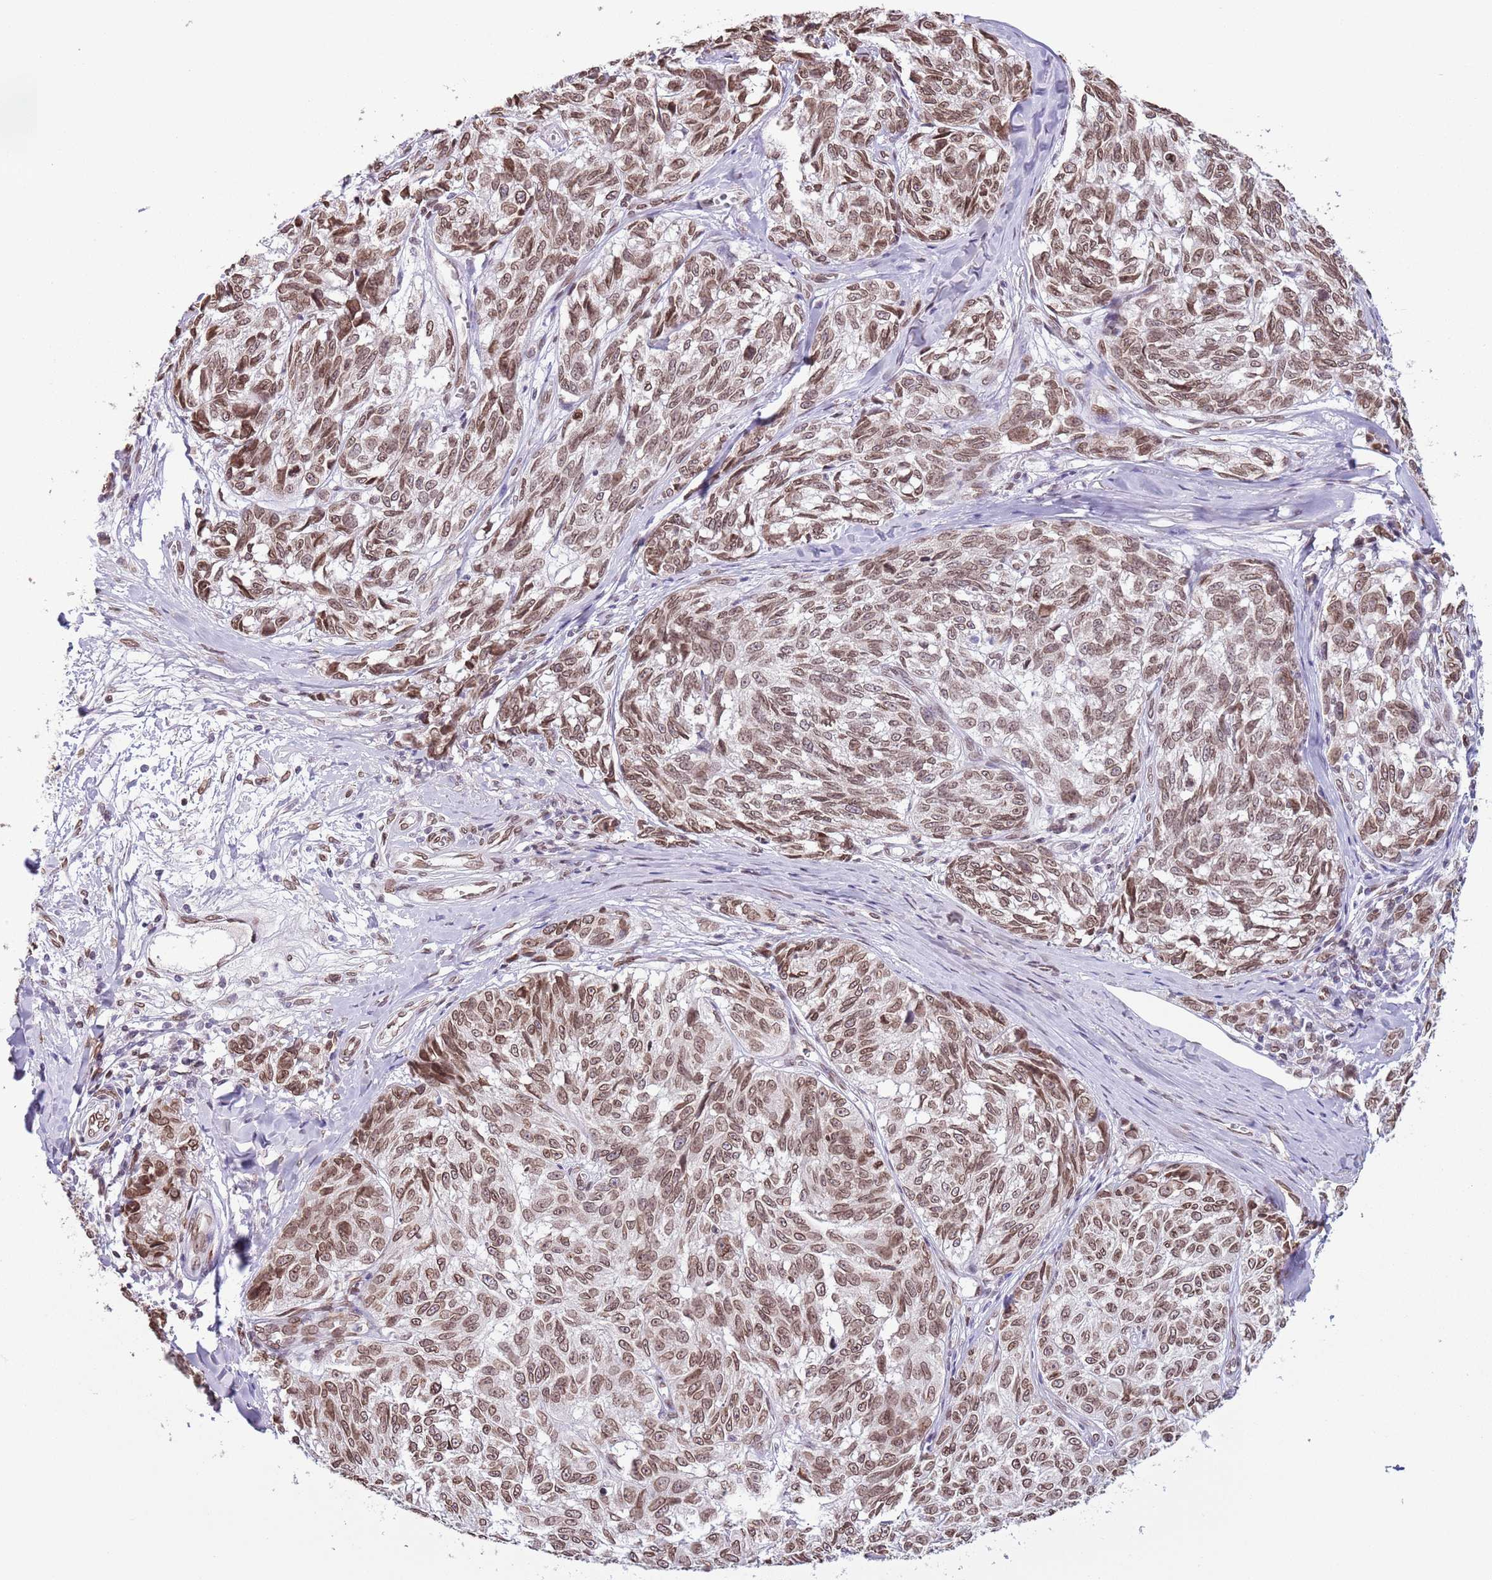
{"staining": {"intensity": "moderate", "quantity": ">75%", "location": "cytoplasmic/membranous,nuclear"}, "tissue": "melanoma", "cell_type": "Tumor cells", "image_type": "cancer", "snomed": [{"axis": "morphology", "description": "Normal tissue, NOS"}, {"axis": "morphology", "description": "Malignant melanoma, NOS"}, {"axis": "topography", "description": "Skin"}], "caption": "Immunohistochemical staining of human melanoma displays medium levels of moderate cytoplasmic/membranous and nuclear staining in approximately >75% of tumor cells. (brown staining indicates protein expression, while blue staining denotes nuclei).", "gene": "ZGLP1", "patient": {"sex": "female", "age": 64}}